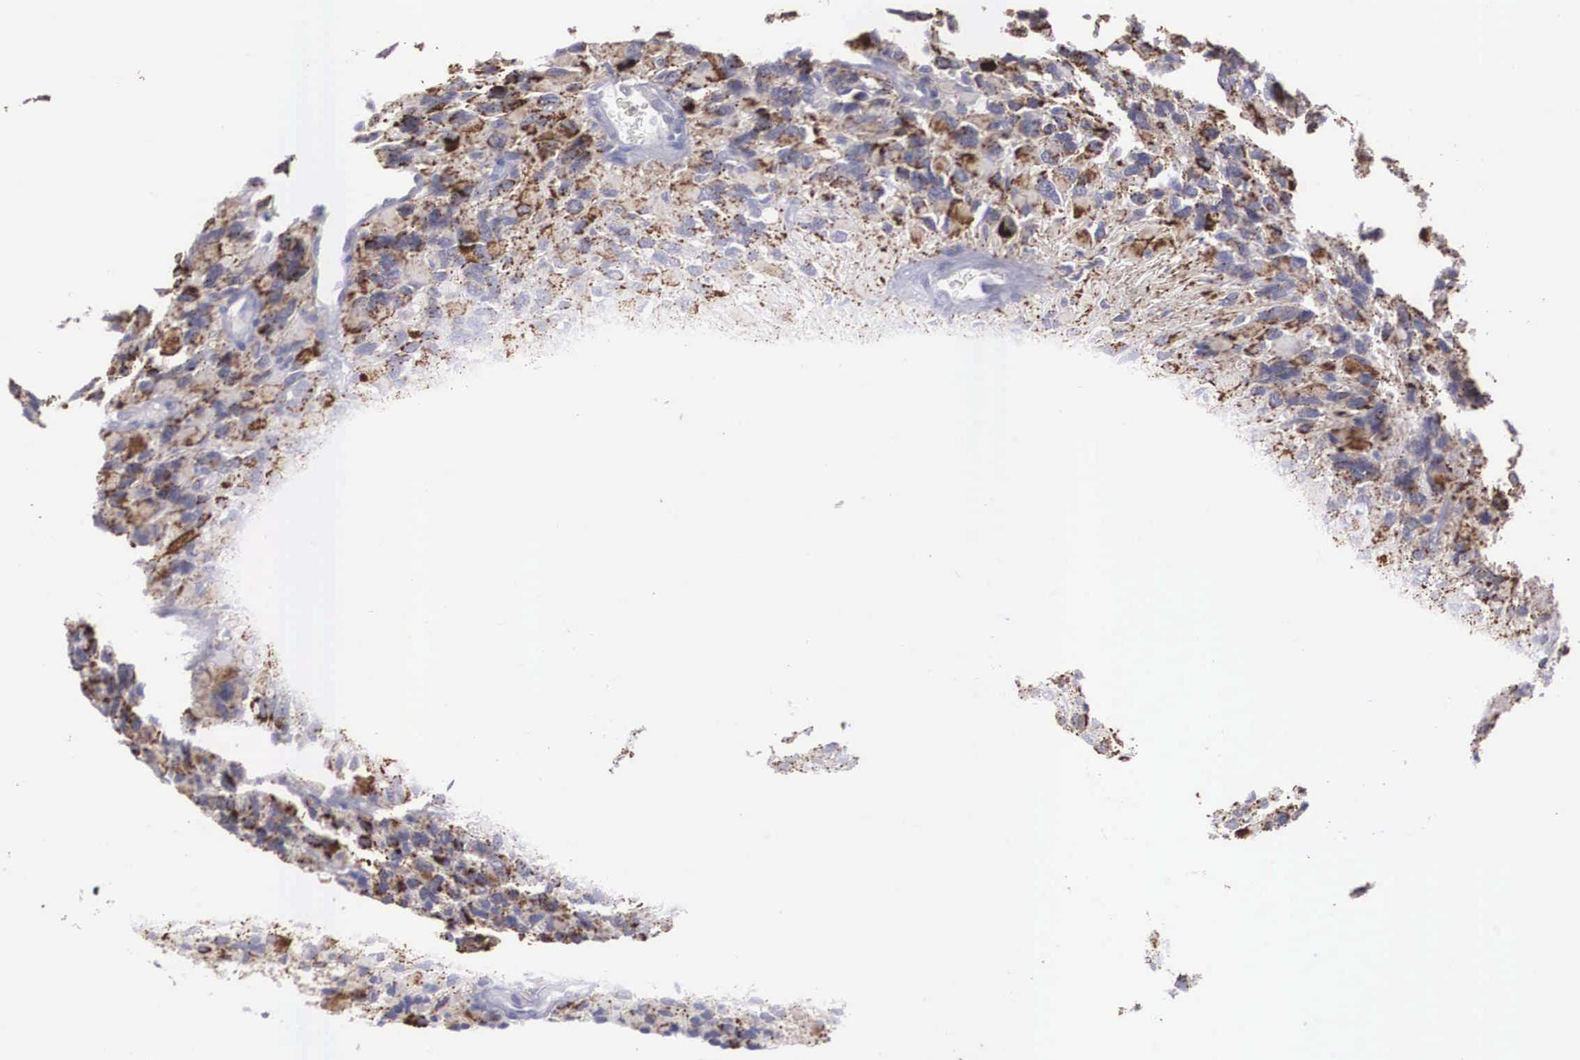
{"staining": {"intensity": "strong", "quantity": "<25%", "location": "cytoplasmic/membranous"}, "tissue": "glioma", "cell_type": "Tumor cells", "image_type": "cancer", "snomed": [{"axis": "morphology", "description": "Glioma, malignant, High grade"}, {"axis": "topography", "description": "Brain"}], "caption": "Glioma stained with DAB (3,3'-diaminobenzidine) immunohistochemistry reveals medium levels of strong cytoplasmic/membranous expression in approximately <25% of tumor cells.", "gene": "REPS2", "patient": {"sex": "male", "age": 77}}